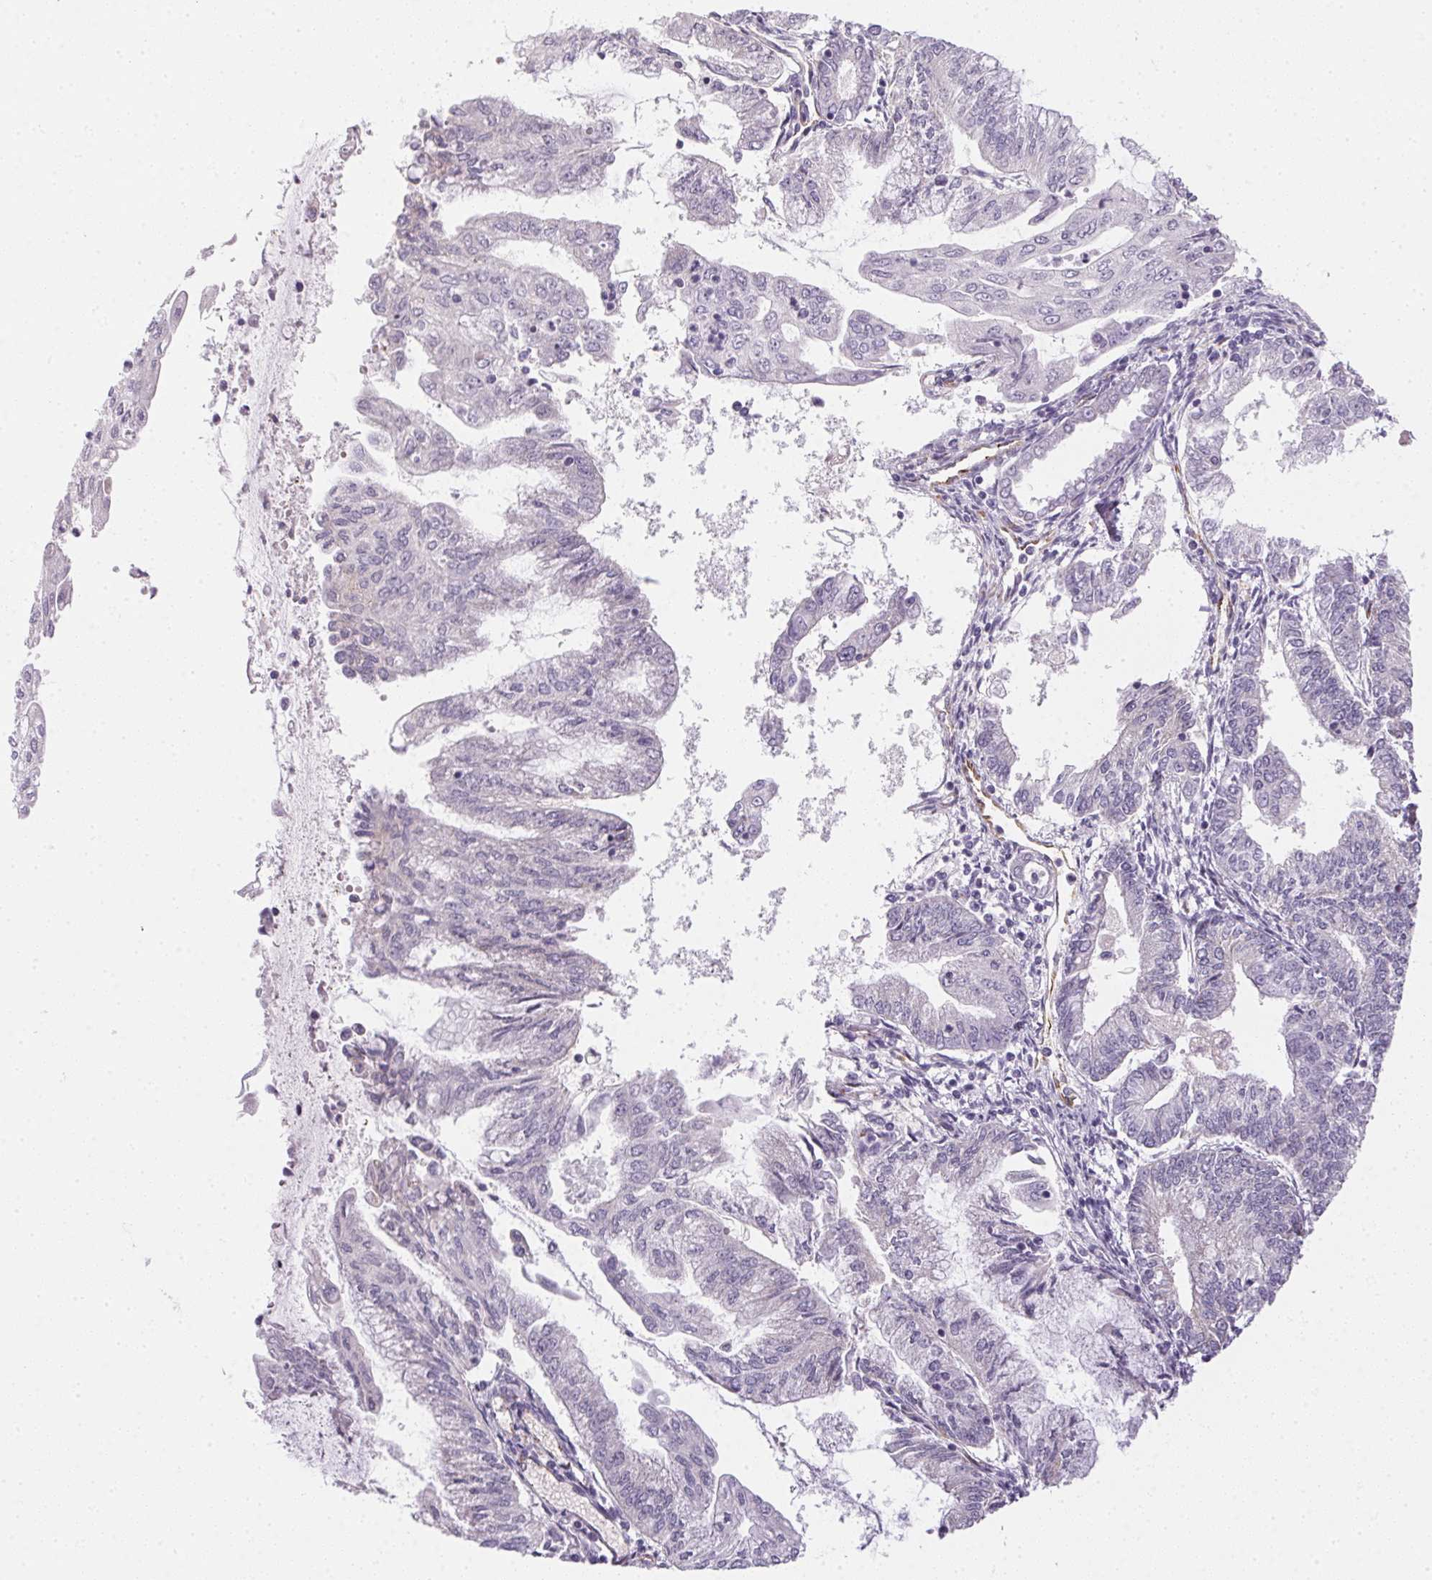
{"staining": {"intensity": "negative", "quantity": "none", "location": "none"}, "tissue": "endometrial cancer", "cell_type": "Tumor cells", "image_type": "cancer", "snomed": [{"axis": "morphology", "description": "Adenocarcinoma, NOS"}, {"axis": "topography", "description": "Endometrium"}], "caption": "Immunohistochemistry (IHC) histopathology image of endometrial cancer stained for a protein (brown), which reveals no positivity in tumor cells.", "gene": "SMYD1", "patient": {"sex": "female", "age": 55}}